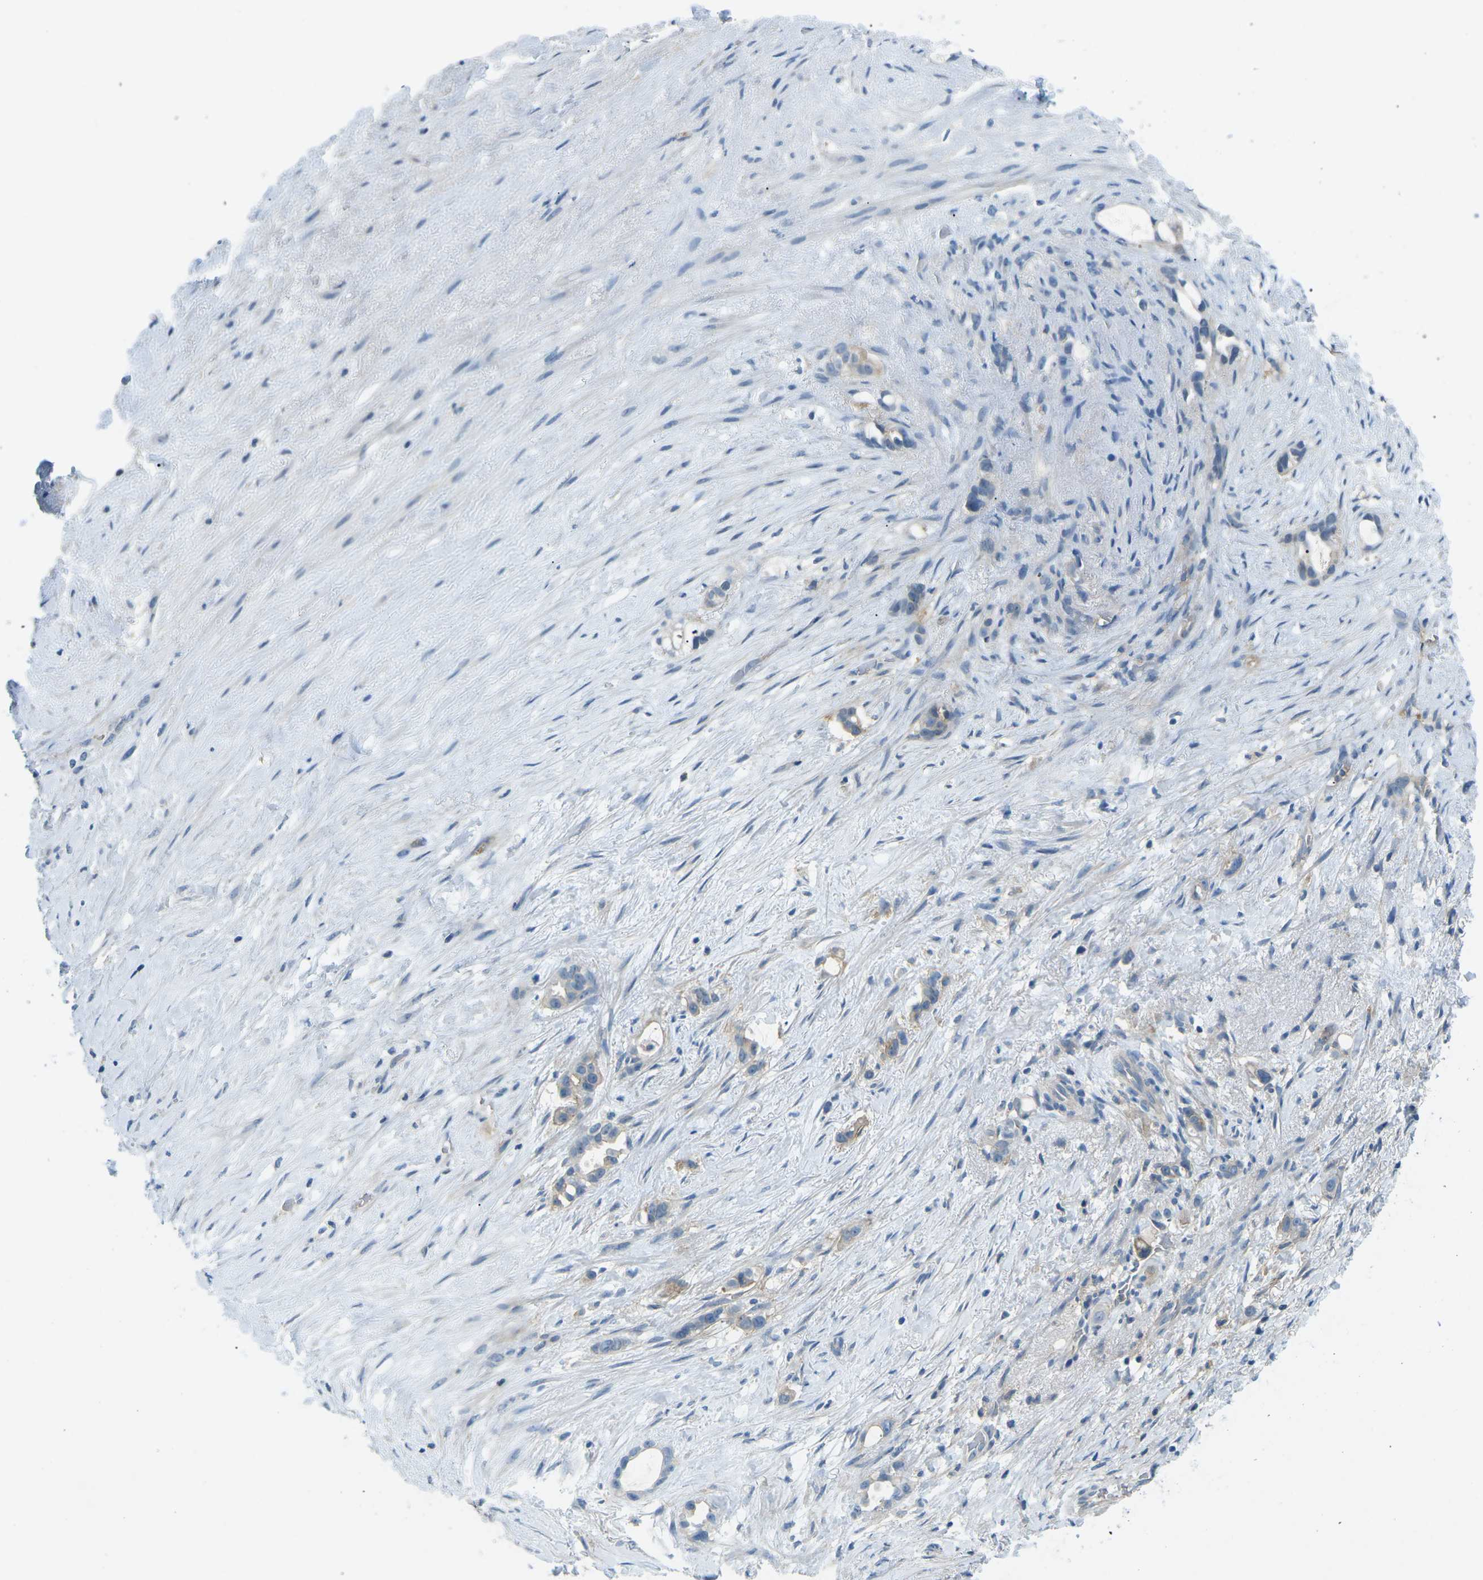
{"staining": {"intensity": "weak", "quantity": "25%-75%", "location": "cytoplasmic/membranous"}, "tissue": "liver cancer", "cell_type": "Tumor cells", "image_type": "cancer", "snomed": [{"axis": "morphology", "description": "Cholangiocarcinoma"}, {"axis": "topography", "description": "Liver"}], "caption": "Cholangiocarcinoma (liver) was stained to show a protein in brown. There is low levels of weak cytoplasmic/membranous expression in about 25%-75% of tumor cells.", "gene": "CD47", "patient": {"sex": "female", "age": 65}}